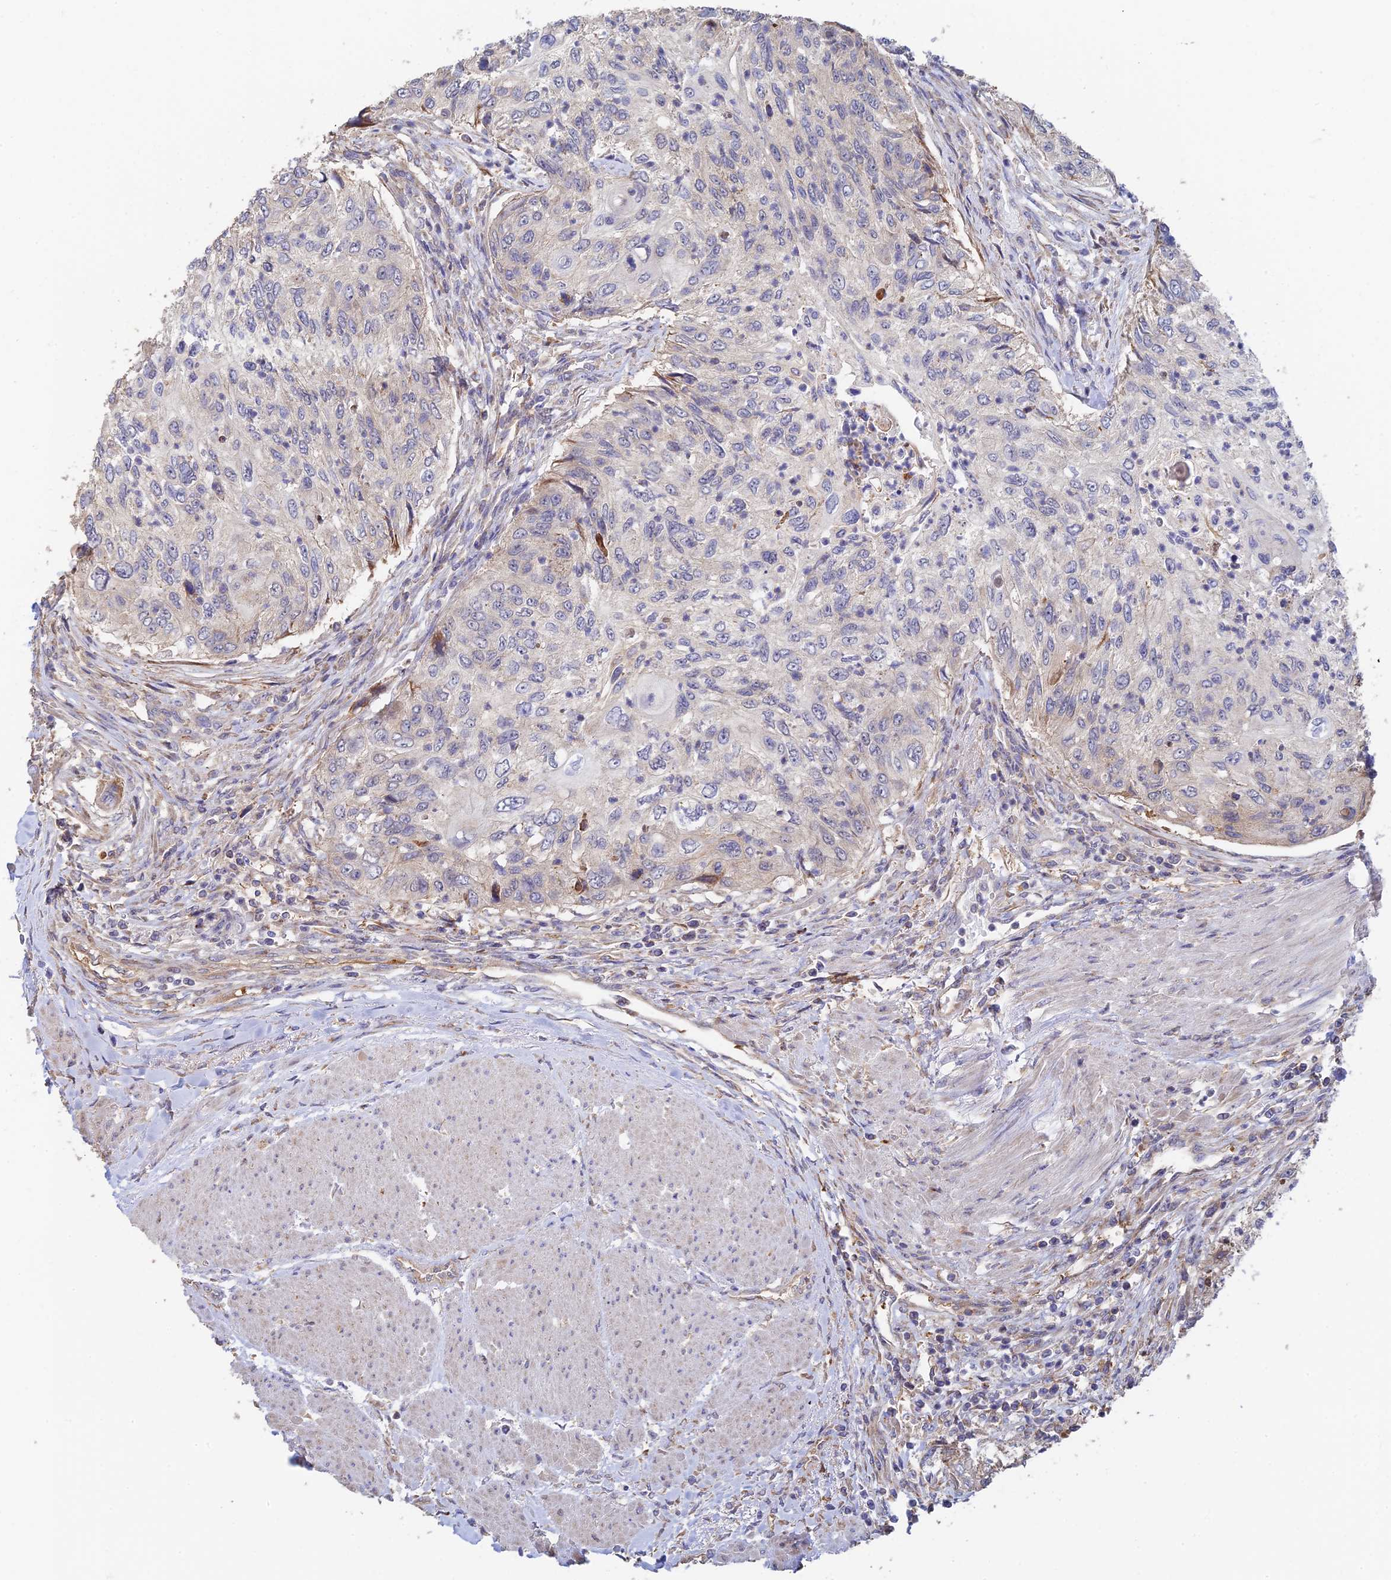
{"staining": {"intensity": "negative", "quantity": "none", "location": "none"}, "tissue": "urothelial cancer", "cell_type": "Tumor cells", "image_type": "cancer", "snomed": [{"axis": "morphology", "description": "Urothelial carcinoma, High grade"}, {"axis": "topography", "description": "Urinary bladder"}], "caption": "This is an immunohistochemistry histopathology image of high-grade urothelial carcinoma. There is no expression in tumor cells.", "gene": "WBP11", "patient": {"sex": "female", "age": 60}}